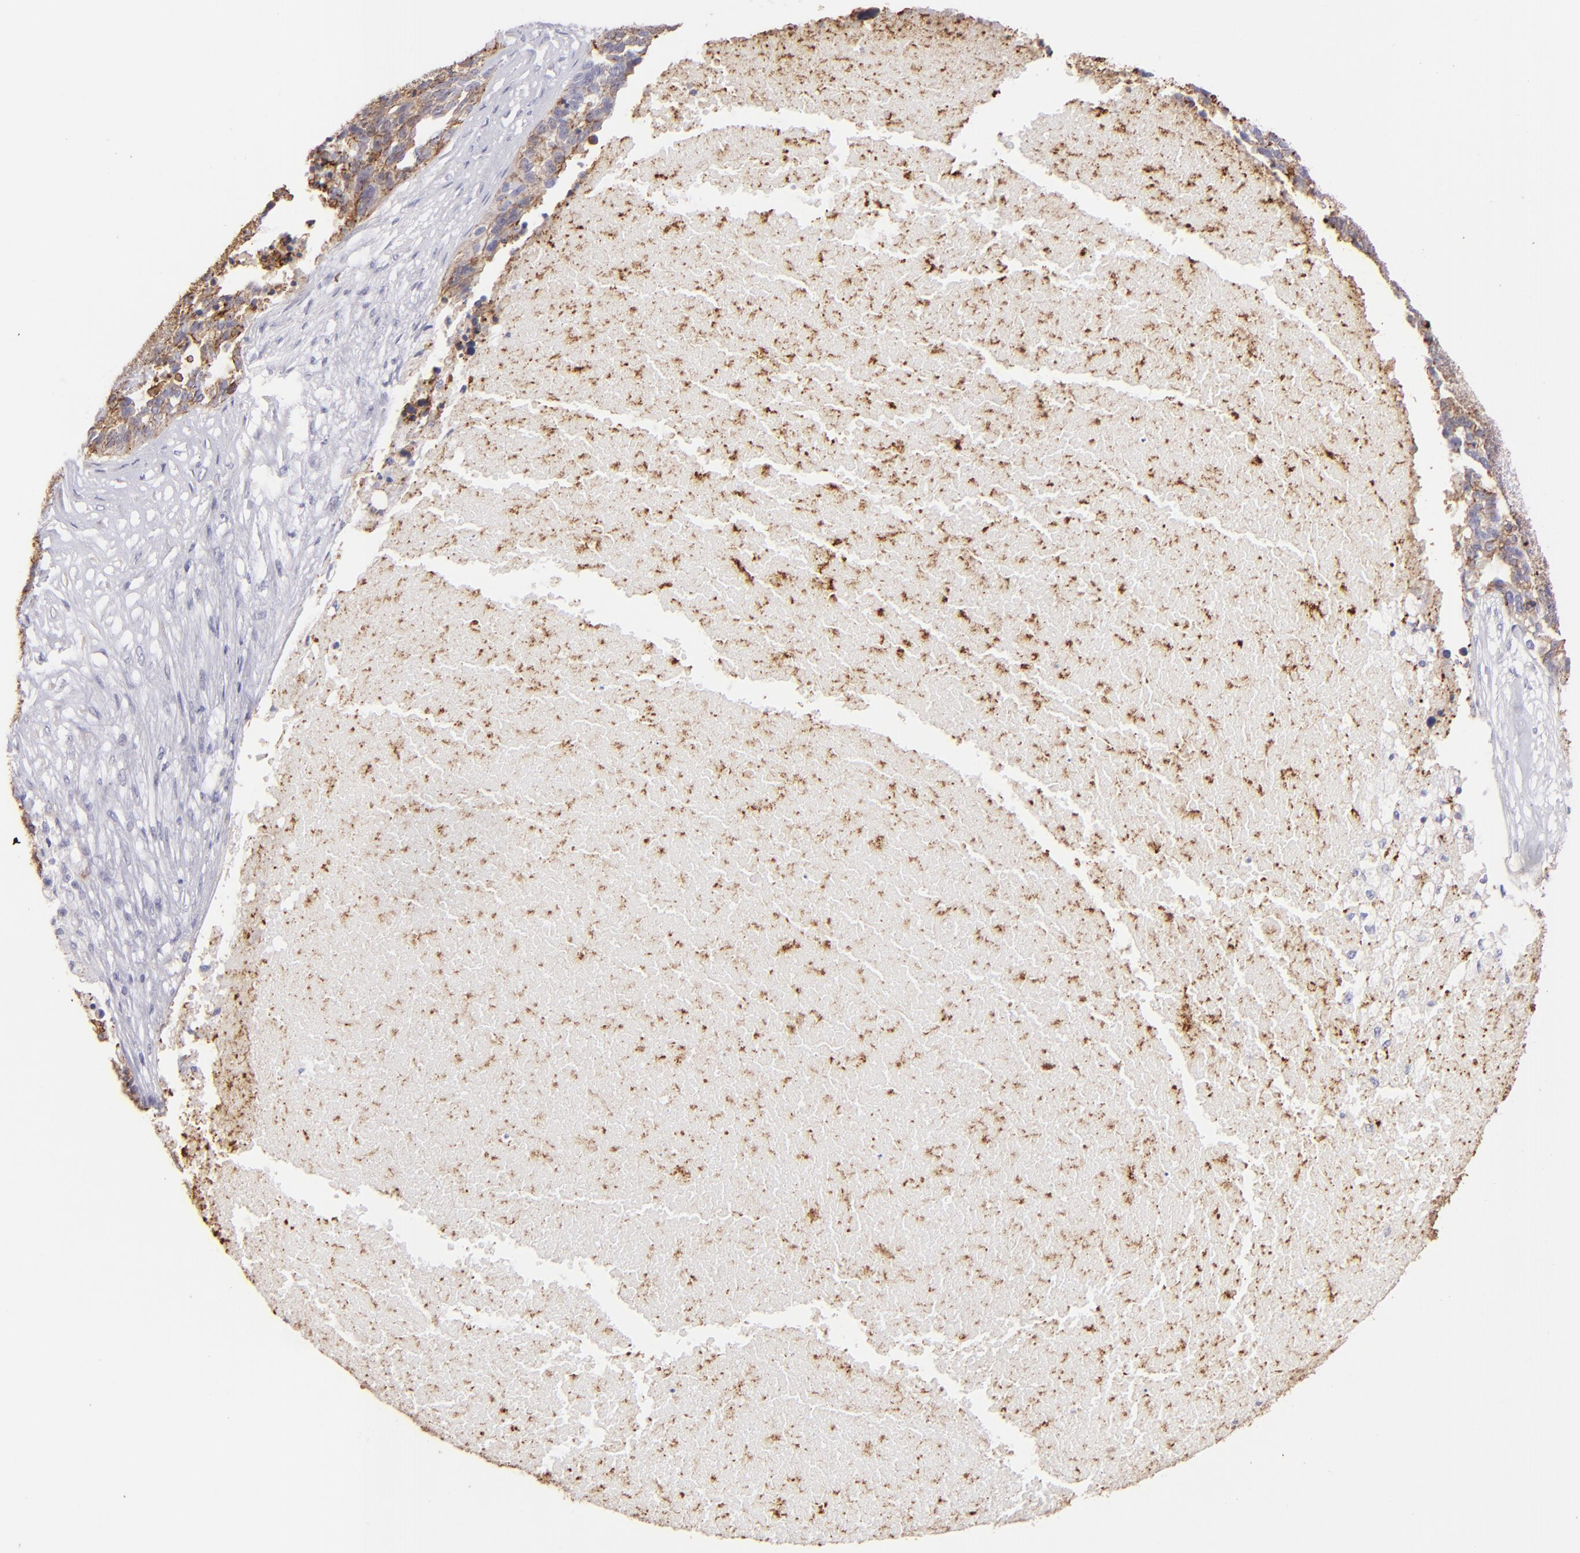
{"staining": {"intensity": "moderate", "quantity": "25%-75%", "location": "cytoplasmic/membranous"}, "tissue": "ovarian cancer", "cell_type": "Tumor cells", "image_type": "cancer", "snomed": [{"axis": "morphology", "description": "Cystadenocarcinoma, serous, NOS"}, {"axis": "topography", "description": "Ovary"}], "caption": "A histopathology image of human ovarian serous cystadenocarcinoma stained for a protein shows moderate cytoplasmic/membranous brown staining in tumor cells. The staining was performed using DAB to visualize the protein expression in brown, while the nuclei were stained in blue with hematoxylin (Magnification: 20x).", "gene": "CLDN4", "patient": {"sex": "female", "age": 59}}